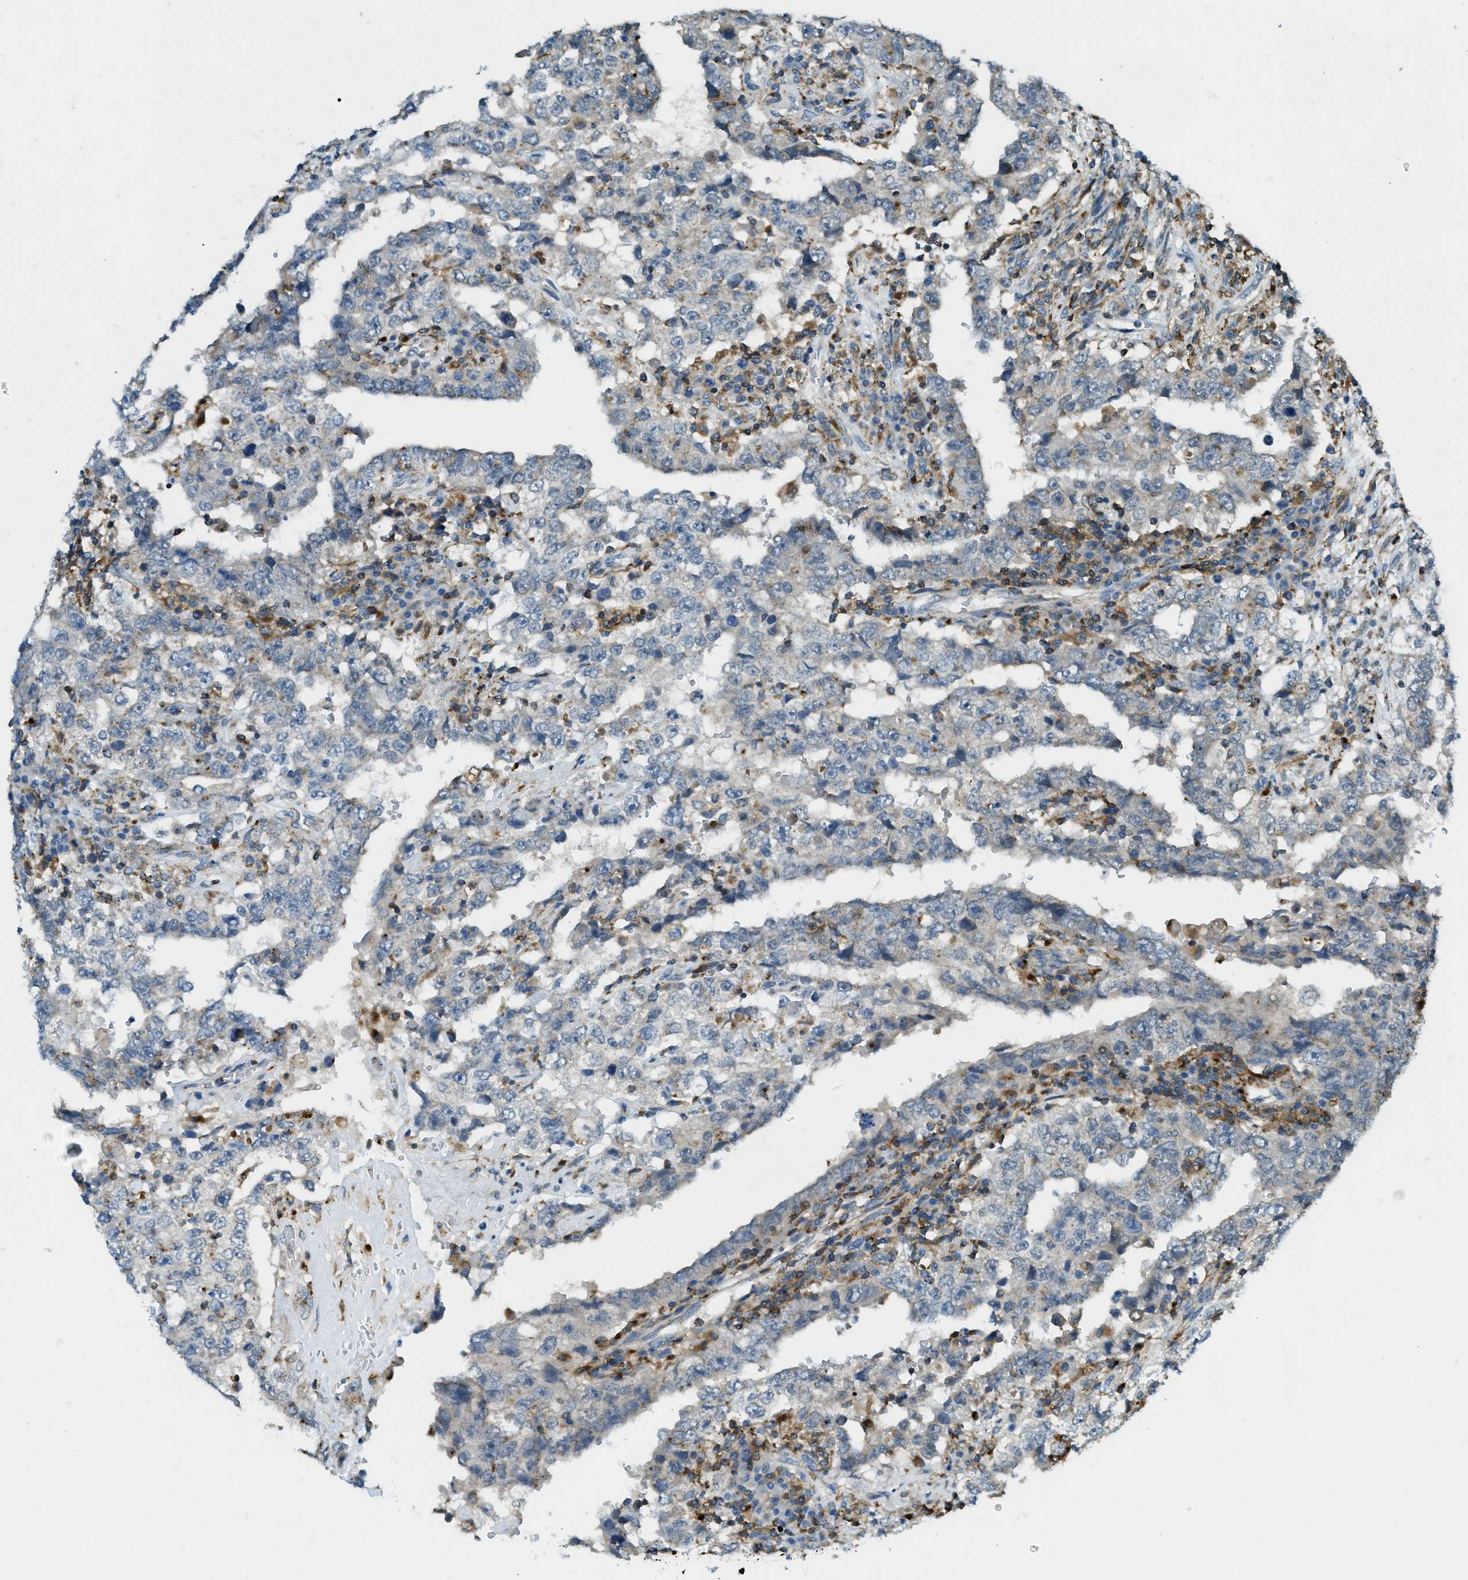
{"staining": {"intensity": "weak", "quantity": "<25%", "location": "cytoplasmic/membranous"}, "tissue": "testis cancer", "cell_type": "Tumor cells", "image_type": "cancer", "snomed": [{"axis": "morphology", "description": "Carcinoma, Embryonal, NOS"}, {"axis": "topography", "description": "Testis"}], "caption": "The photomicrograph reveals no staining of tumor cells in testis embryonal carcinoma.", "gene": "PLBD2", "patient": {"sex": "male", "age": 26}}